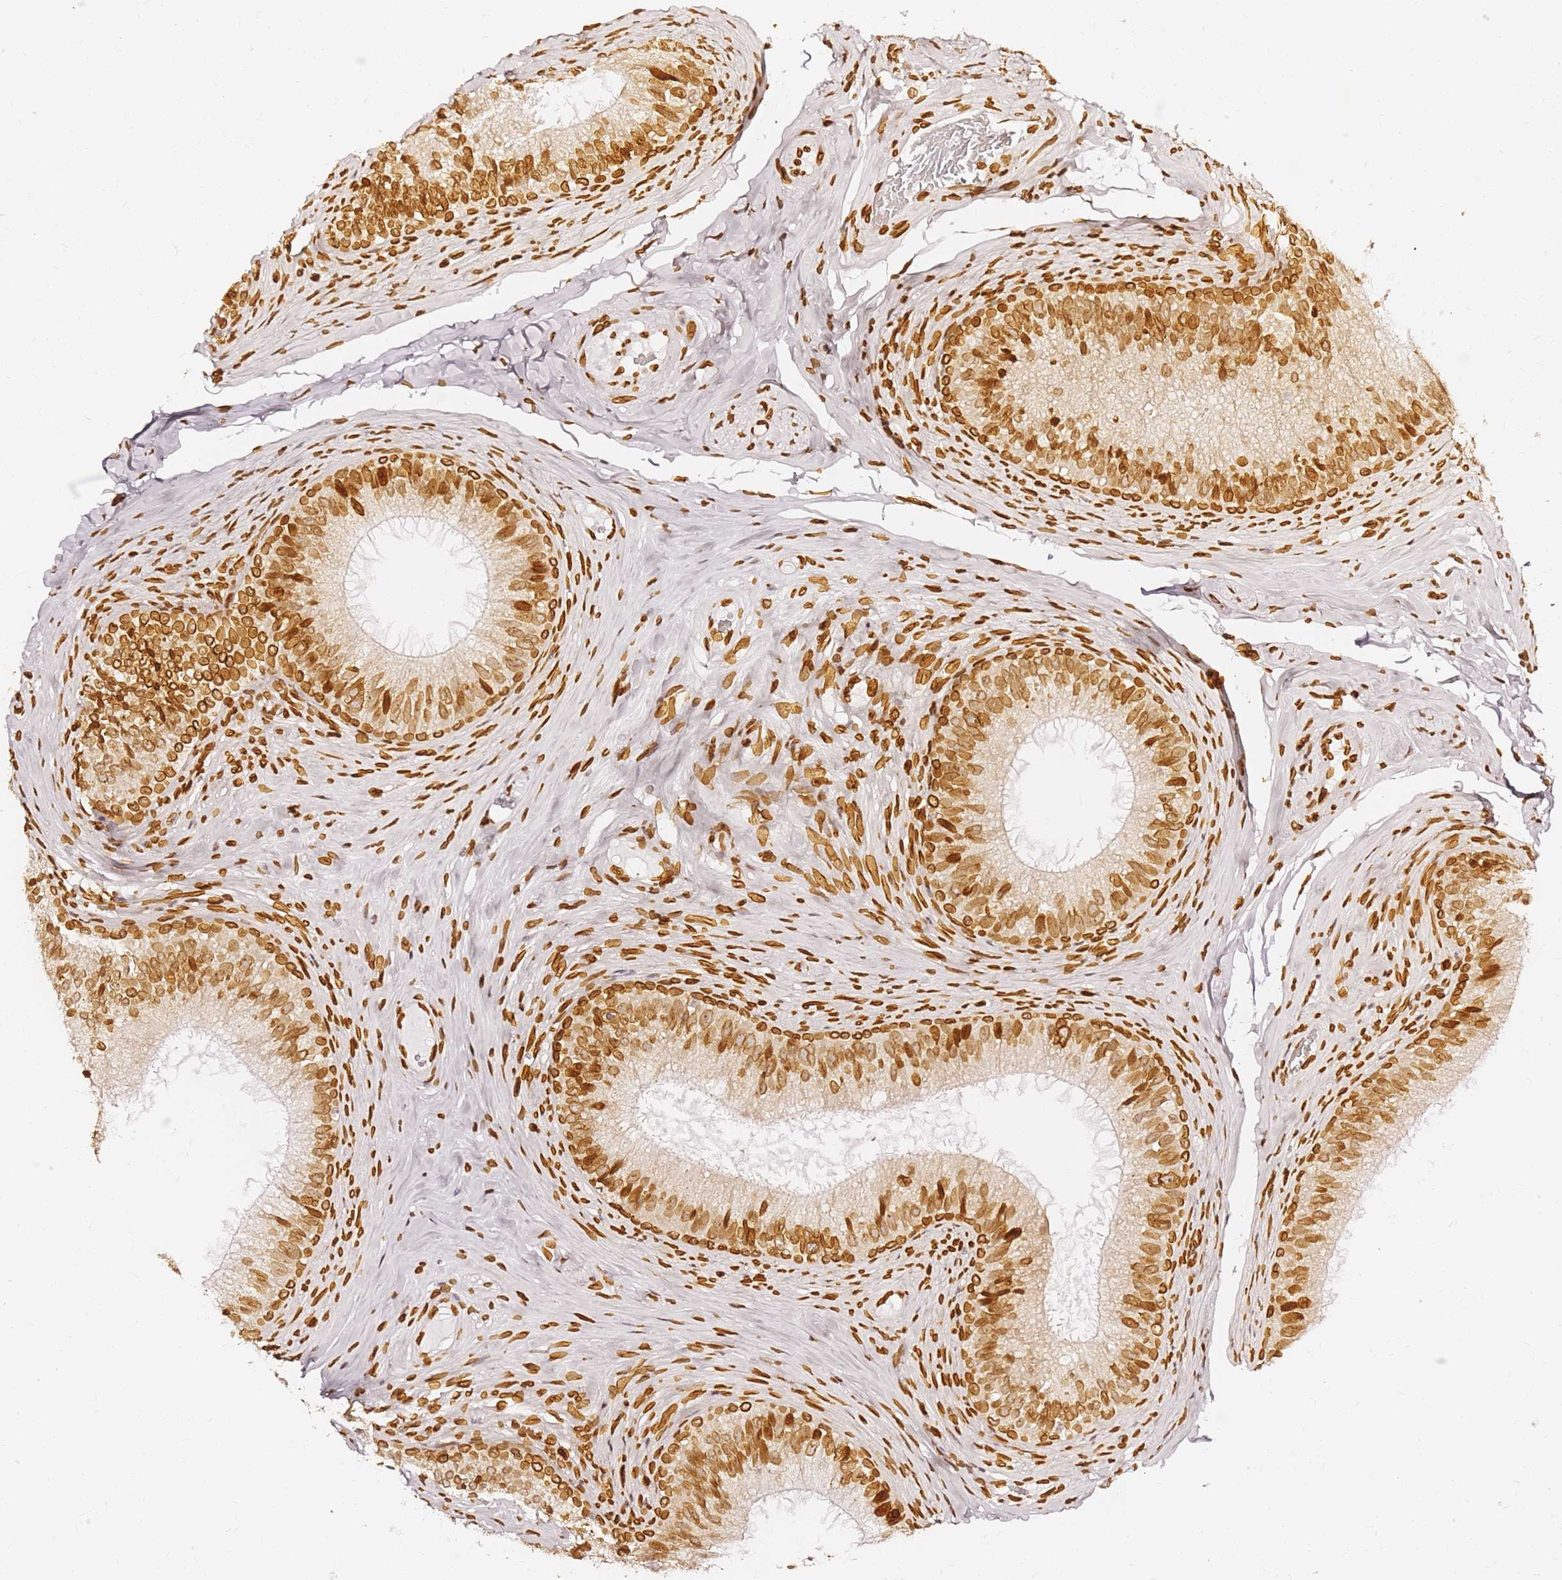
{"staining": {"intensity": "strong", "quantity": ">75%", "location": "cytoplasmic/membranous,nuclear"}, "tissue": "epididymis", "cell_type": "Glandular cells", "image_type": "normal", "snomed": [{"axis": "morphology", "description": "Normal tissue, NOS"}, {"axis": "topography", "description": "Epididymis"}], "caption": "Brown immunohistochemical staining in benign human epididymis shows strong cytoplasmic/membranous,nuclear positivity in about >75% of glandular cells.", "gene": "C6orf141", "patient": {"sex": "male", "age": 34}}